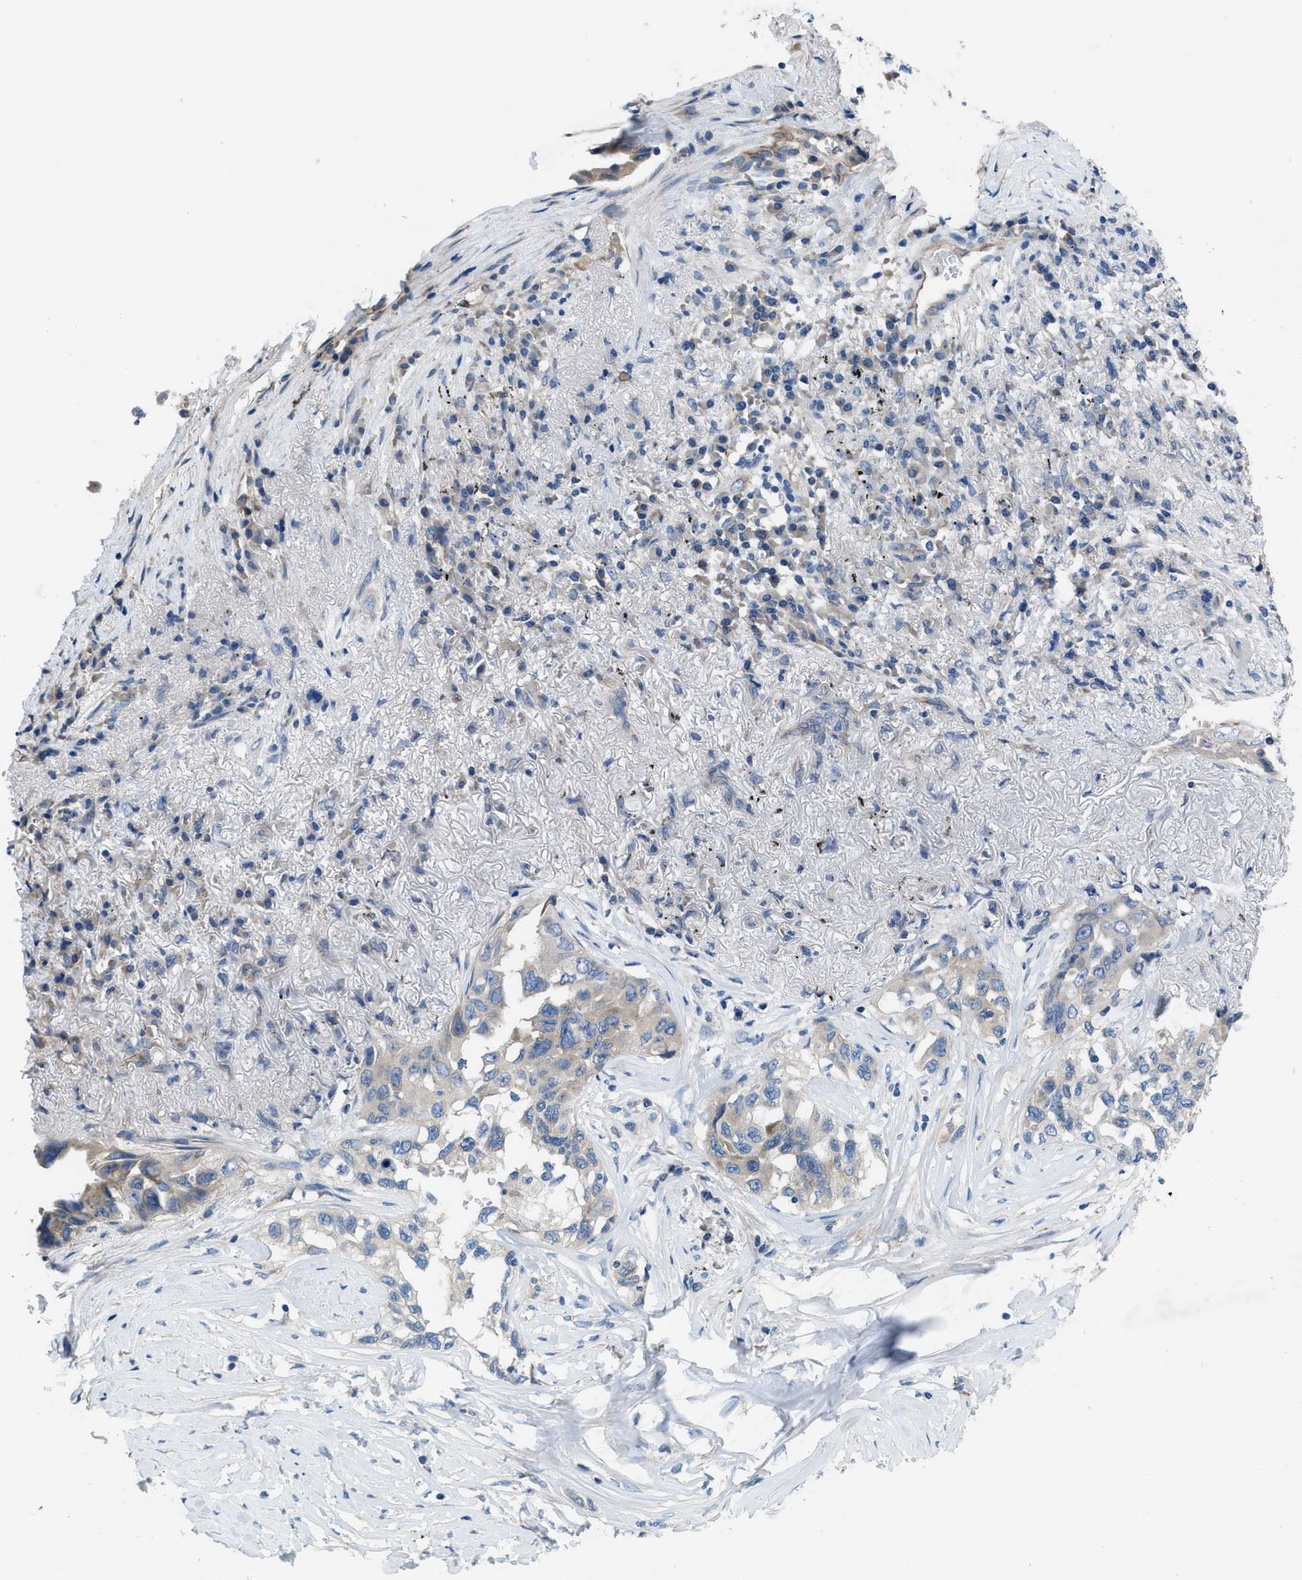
{"staining": {"intensity": "negative", "quantity": "none", "location": "none"}, "tissue": "lung cancer", "cell_type": "Tumor cells", "image_type": "cancer", "snomed": [{"axis": "morphology", "description": "Adenocarcinoma, NOS"}, {"axis": "topography", "description": "Lung"}], "caption": "There is no significant positivity in tumor cells of lung adenocarcinoma.", "gene": "PGR", "patient": {"sex": "female", "age": 51}}